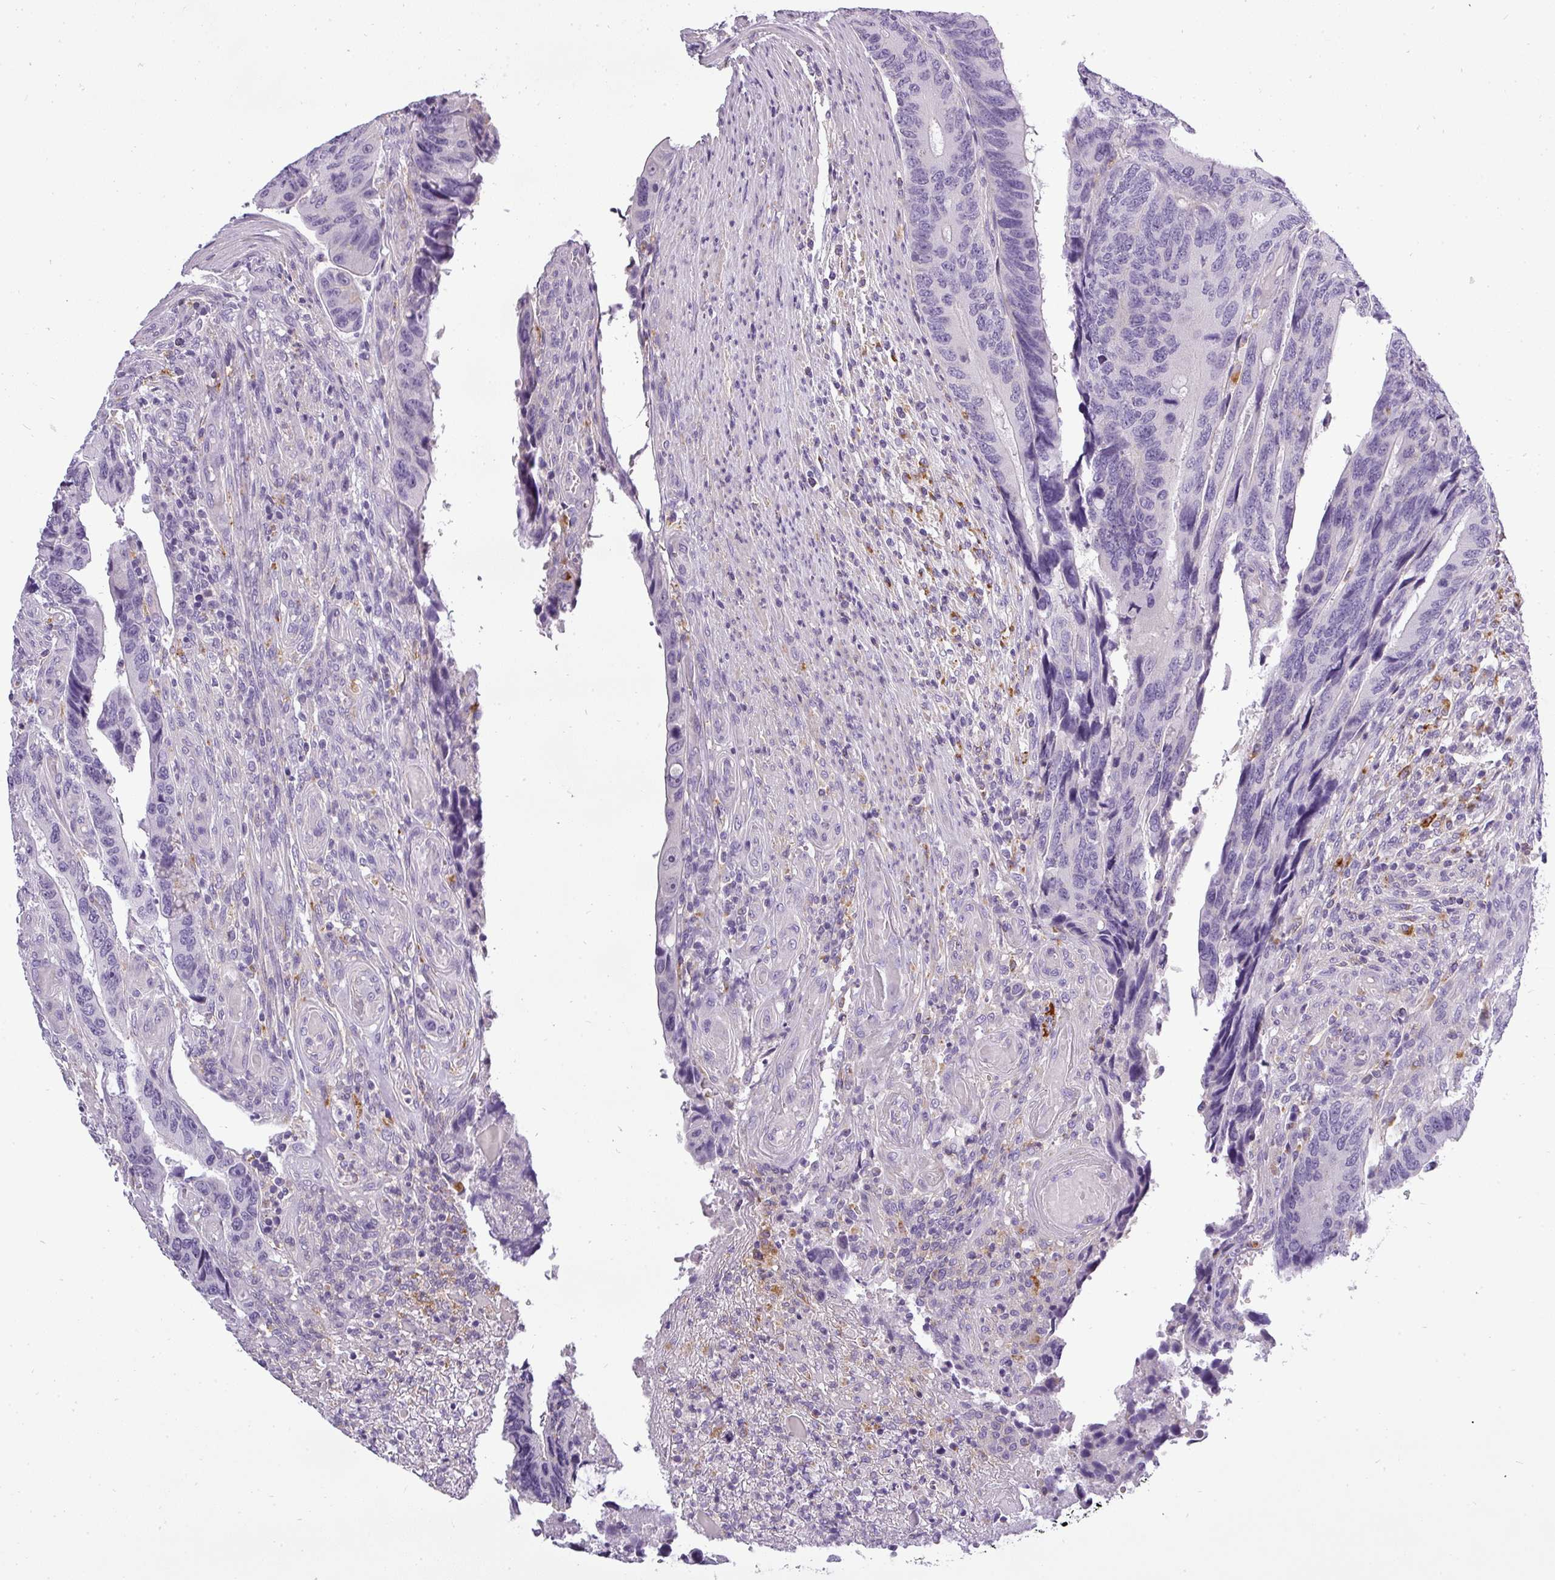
{"staining": {"intensity": "negative", "quantity": "none", "location": "none"}, "tissue": "colorectal cancer", "cell_type": "Tumor cells", "image_type": "cancer", "snomed": [{"axis": "morphology", "description": "Adenocarcinoma, NOS"}, {"axis": "topography", "description": "Colon"}], "caption": "Immunohistochemical staining of colorectal adenocarcinoma displays no significant staining in tumor cells.", "gene": "ATP6V1D", "patient": {"sex": "male", "age": 87}}